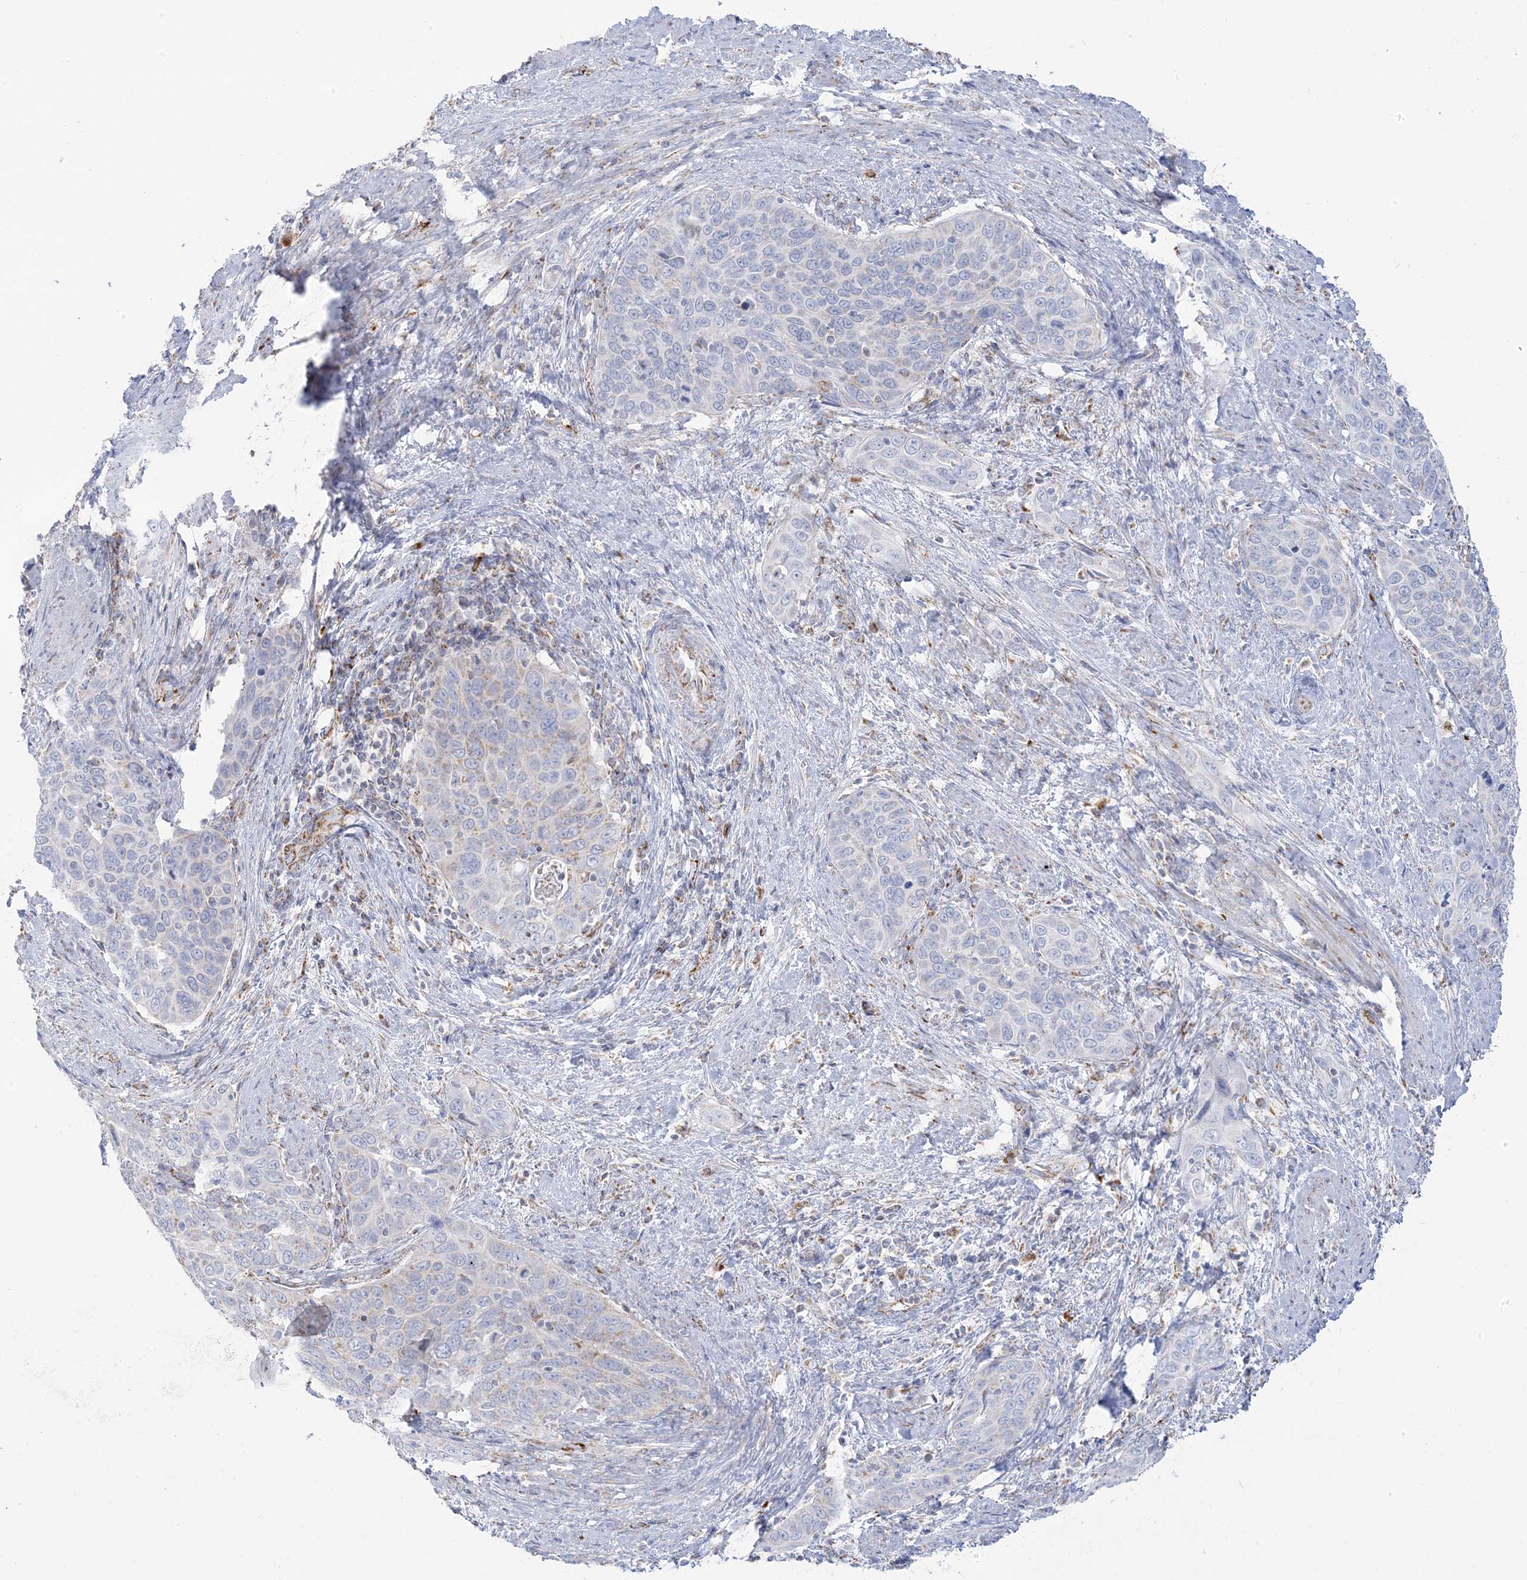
{"staining": {"intensity": "negative", "quantity": "none", "location": "none"}, "tissue": "cervical cancer", "cell_type": "Tumor cells", "image_type": "cancer", "snomed": [{"axis": "morphology", "description": "Squamous cell carcinoma, NOS"}, {"axis": "topography", "description": "Cervix"}], "caption": "DAB (3,3'-diaminobenzidine) immunohistochemical staining of cervical cancer (squamous cell carcinoma) reveals no significant positivity in tumor cells.", "gene": "PCCB", "patient": {"sex": "female", "age": 60}}